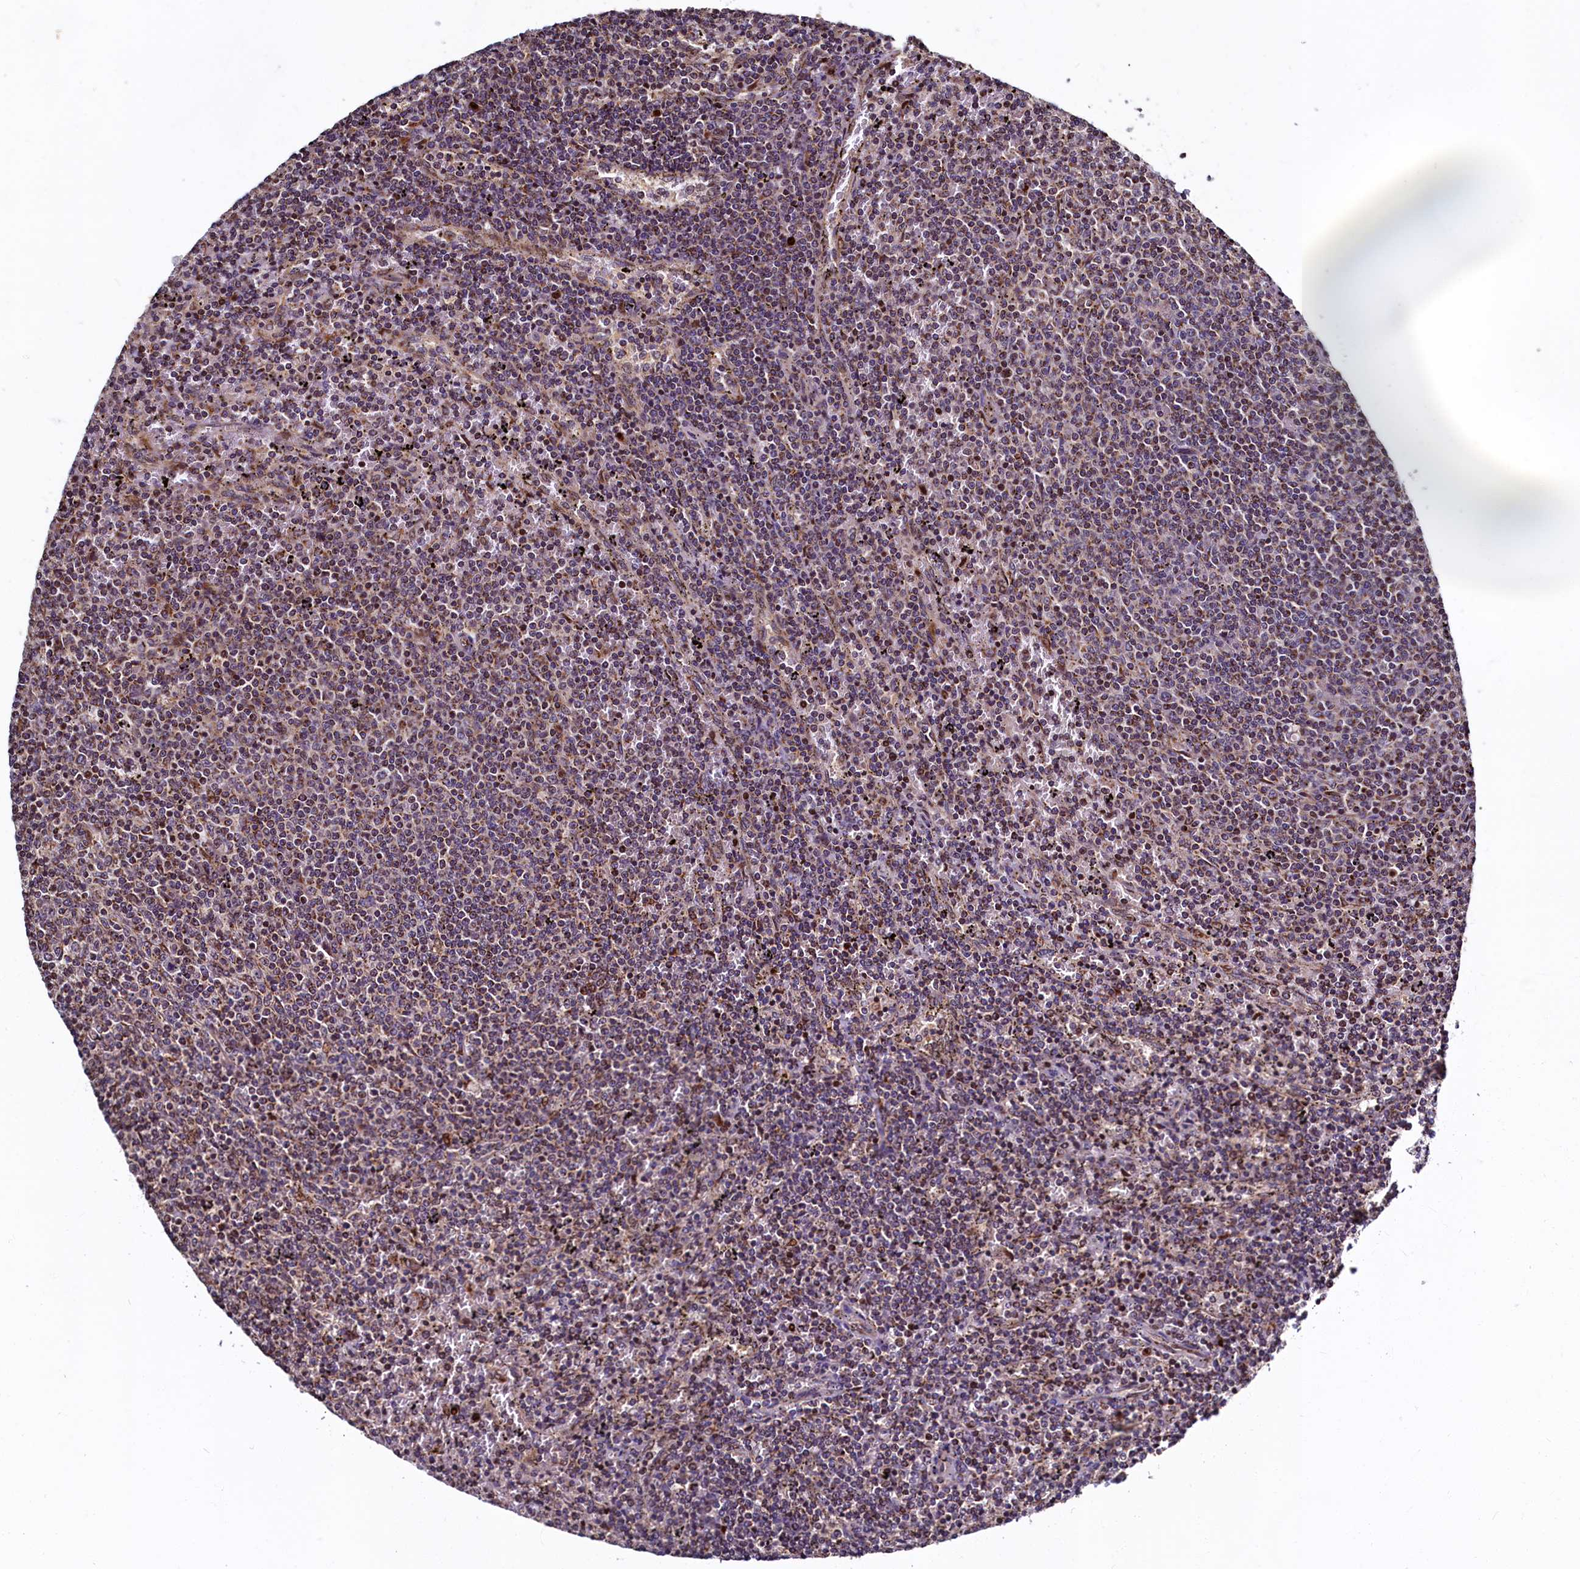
{"staining": {"intensity": "weak", "quantity": "25%-75%", "location": "cytoplasmic/membranous"}, "tissue": "lymphoma", "cell_type": "Tumor cells", "image_type": "cancer", "snomed": [{"axis": "morphology", "description": "Malignant lymphoma, non-Hodgkin's type, Low grade"}, {"axis": "topography", "description": "Spleen"}], "caption": "Weak cytoplasmic/membranous protein staining is appreciated in about 25%-75% of tumor cells in lymphoma.", "gene": "NCKAP5L", "patient": {"sex": "female", "age": 50}}